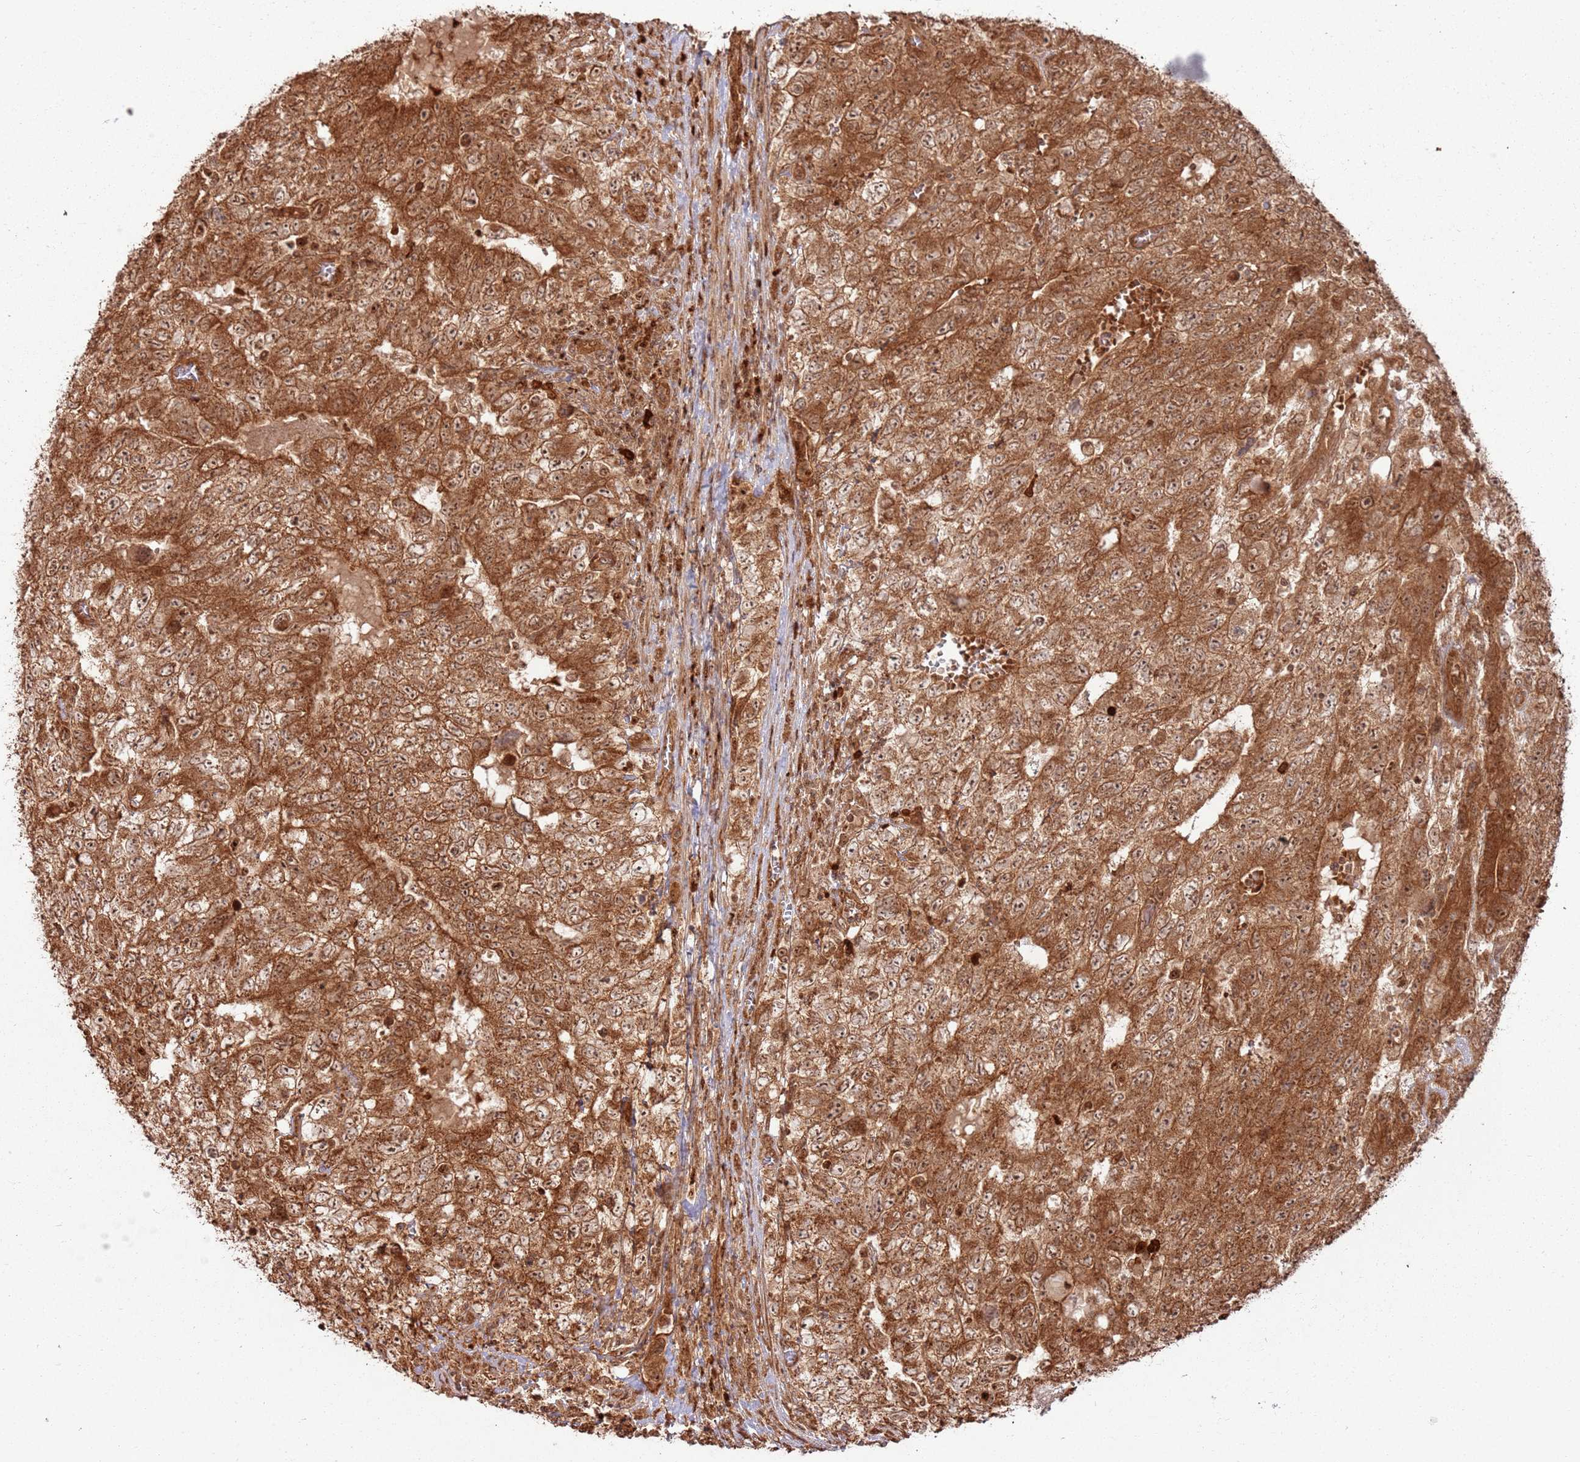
{"staining": {"intensity": "strong", "quantity": ">75%", "location": "cytoplasmic/membranous,nuclear"}, "tissue": "testis cancer", "cell_type": "Tumor cells", "image_type": "cancer", "snomed": [{"axis": "morphology", "description": "Carcinoma, Embryonal, NOS"}, {"axis": "topography", "description": "Testis"}], "caption": "An image of embryonal carcinoma (testis) stained for a protein exhibits strong cytoplasmic/membranous and nuclear brown staining in tumor cells.", "gene": "TBC1D13", "patient": {"sex": "male", "age": 34}}